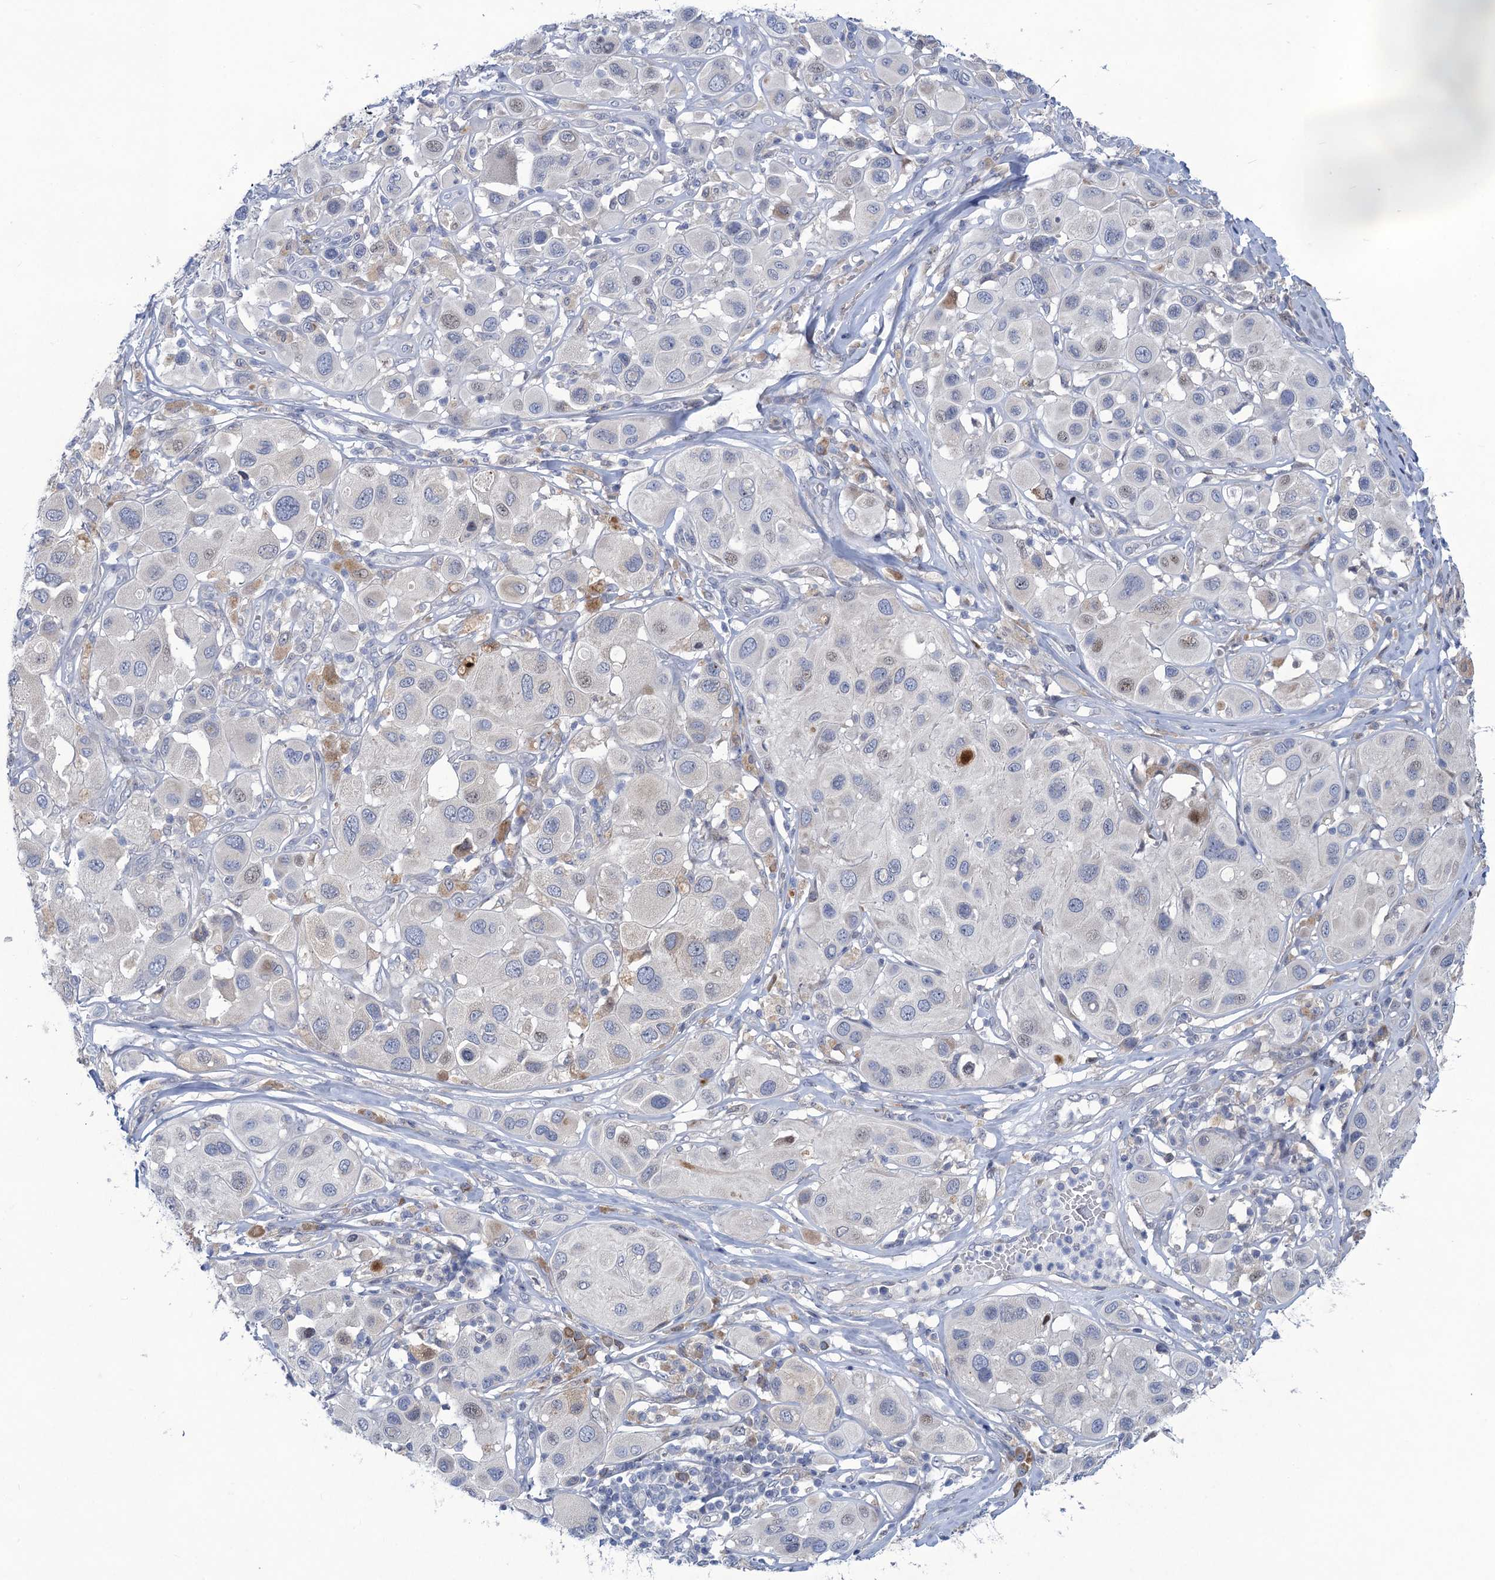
{"staining": {"intensity": "negative", "quantity": "none", "location": "none"}, "tissue": "melanoma", "cell_type": "Tumor cells", "image_type": "cancer", "snomed": [{"axis": "morphology", "description": "Malignant melanoma, Metastatic site"}, {"axis": "topography", "description": "Skin"}], "caption": "Protein analysis of melanoma reveals no significant positivity in tumor cells. The staining is performed using DAB brown chromogen with nuclei counter-stained in using hematoxylin.", "gene": "QPCTL", "patient": {"sex": "male", "age": 41}}